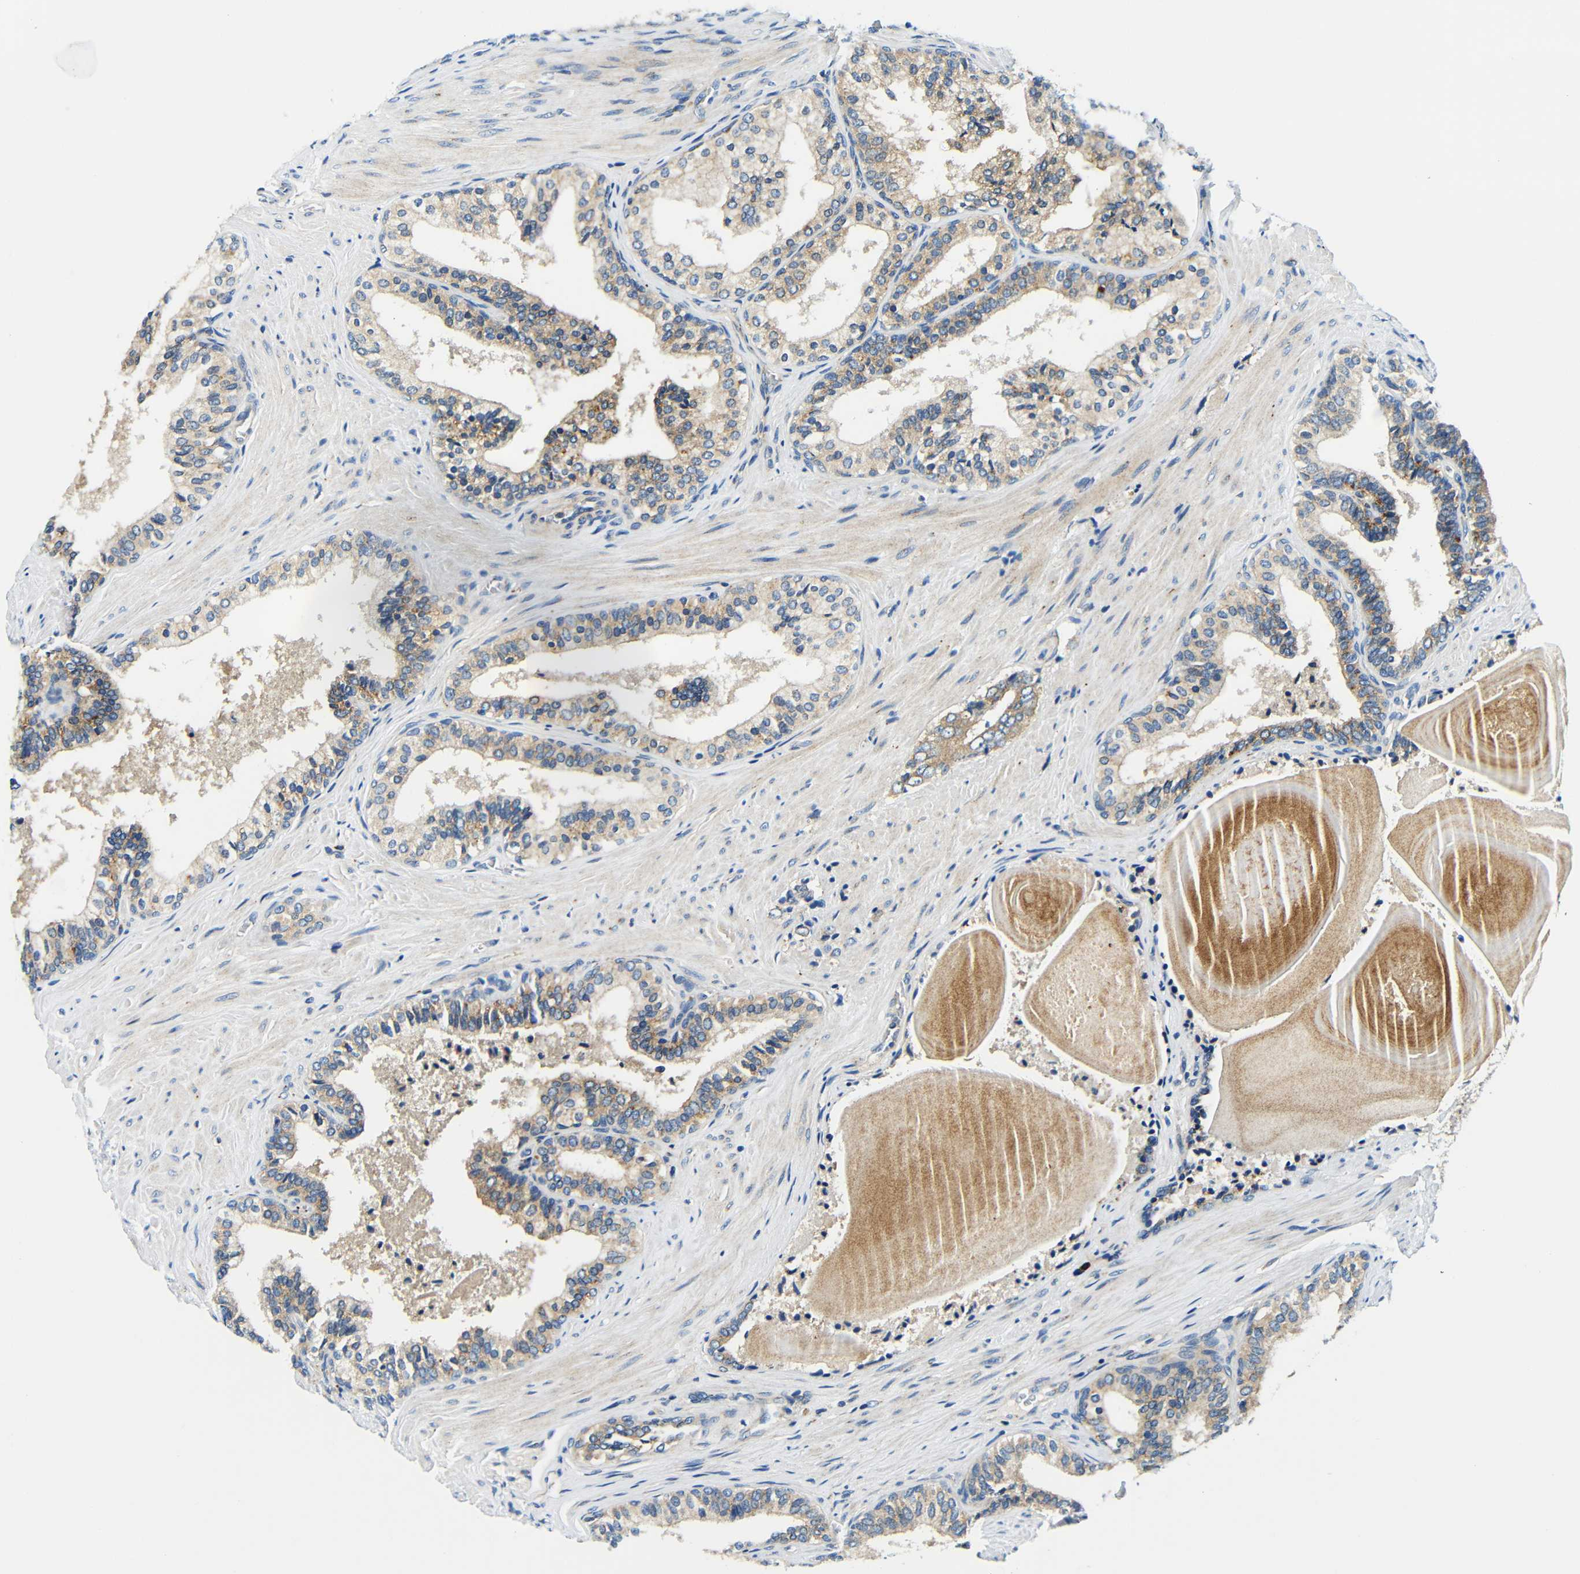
{"staining": {"intensity": "moderate", "quantity": ">75%", "location": "cytoplasmic/membranous"}, "tissue": "prostate cancer", "cell_type": "Tumor cells", "image_type": "cancer", "snomed": [{"axis": "morphology", "description": "Adenocarcinoma, Low grade"}, {"axis": "topography", "description": "Prostate"}], "caption": "The immunohistochemical stain labels moderate cytoplasmic/membranous expression in tumor cells of low-grade adenocarcinoma (prostate) tissue.", "gene": "USO1", "patient": {"sex": "male", "age": 60}}